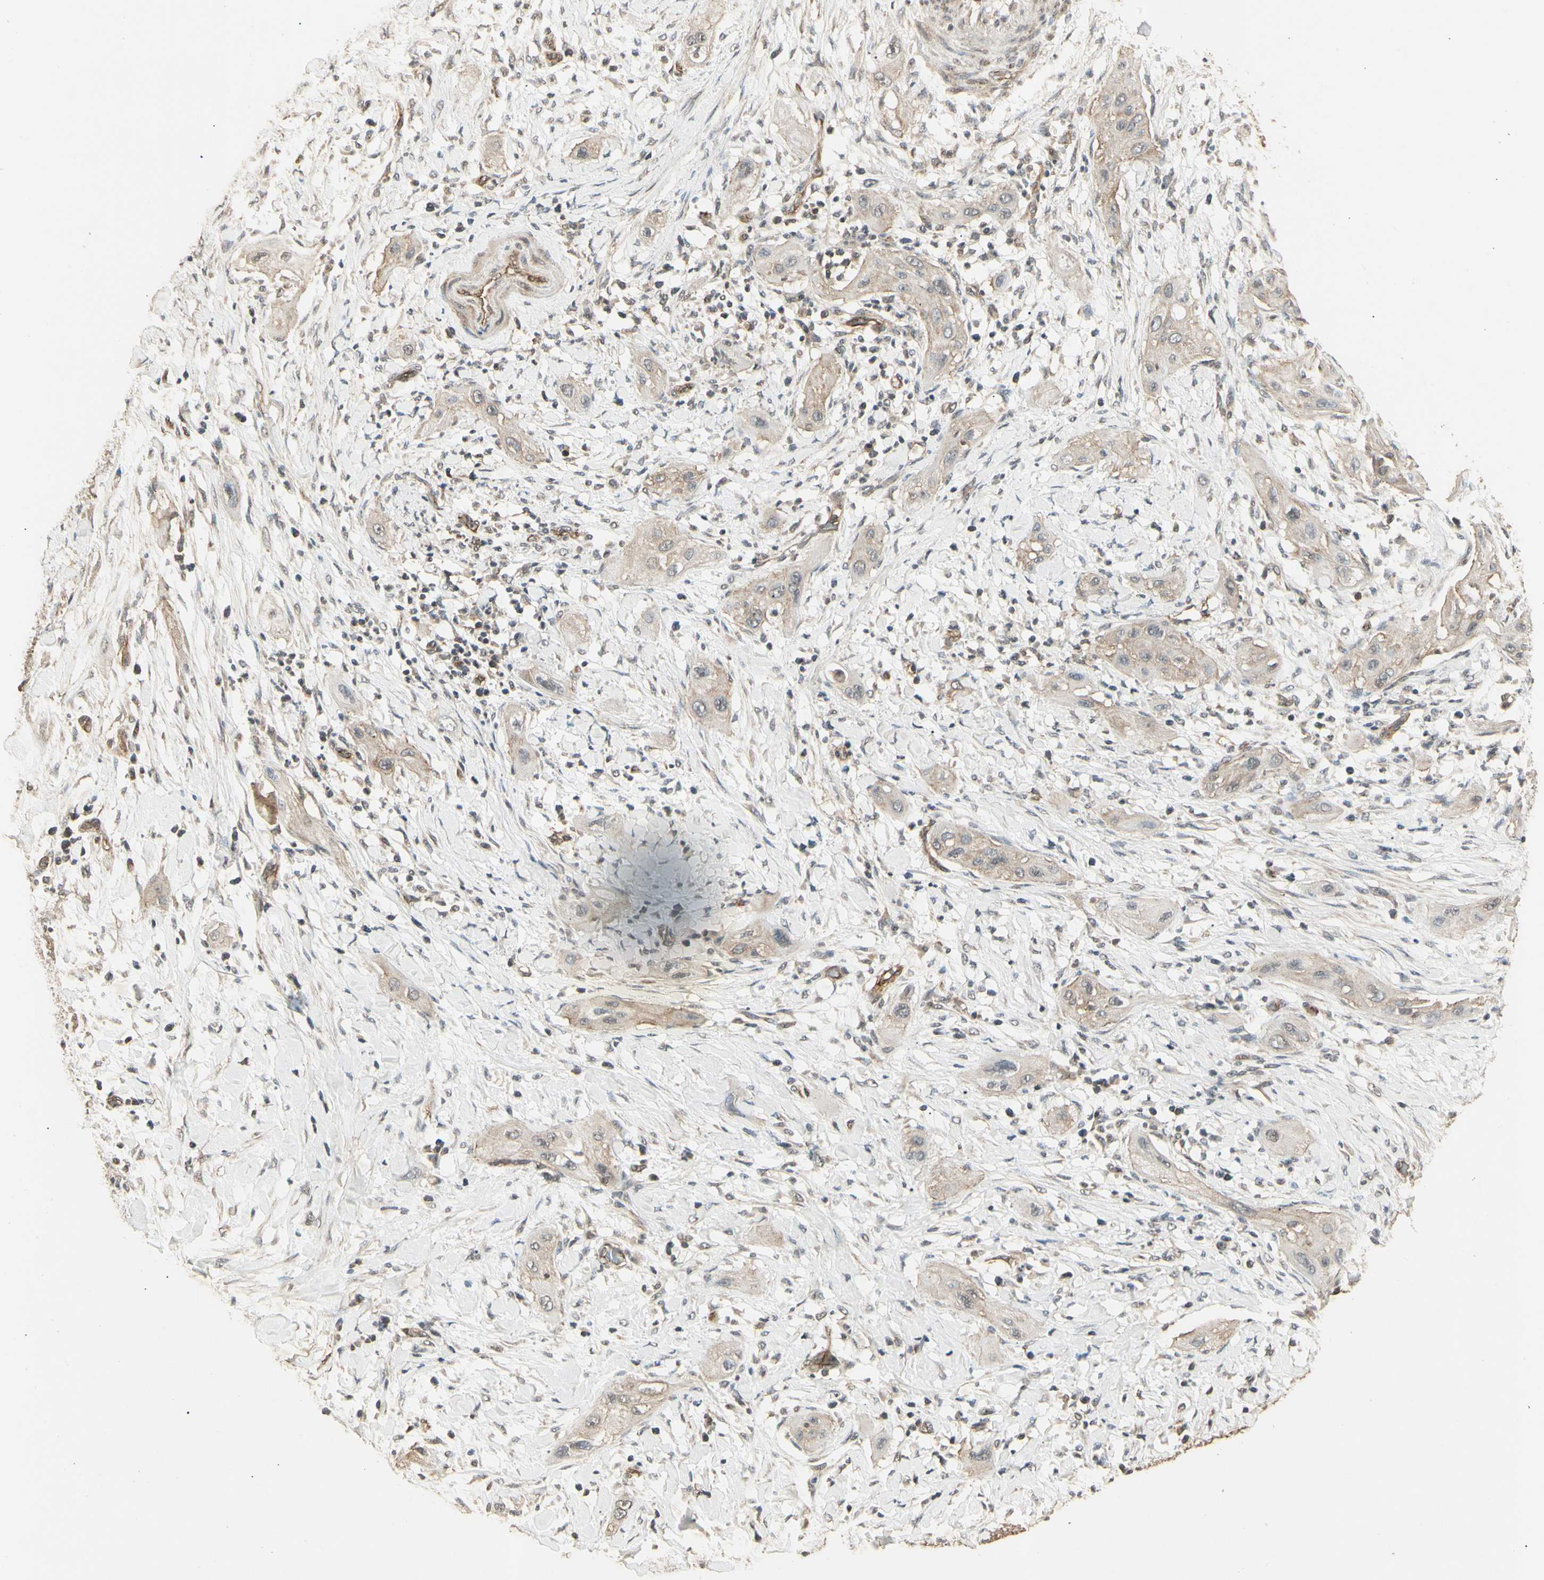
{"staining": {"intensity": "weak", "quantity": "<25%", "location": "cytoplasmic/membranous"}, "tissue": "lung cancer", "cell_type": "Tumor cells", "image_type": "cancer", "snomed": [{"axis": "morphology", "description": "Squamous cell carcinoma, NOS"}, {"axis": "topography", "description": "Lung"}], "caption": "Immunohistochemistry (IHC) of human lung squamous cell carcinoma displays no staining in tumor cells.", "gene": "RNF180", "patient": {"sex": "female", "age": 47}}